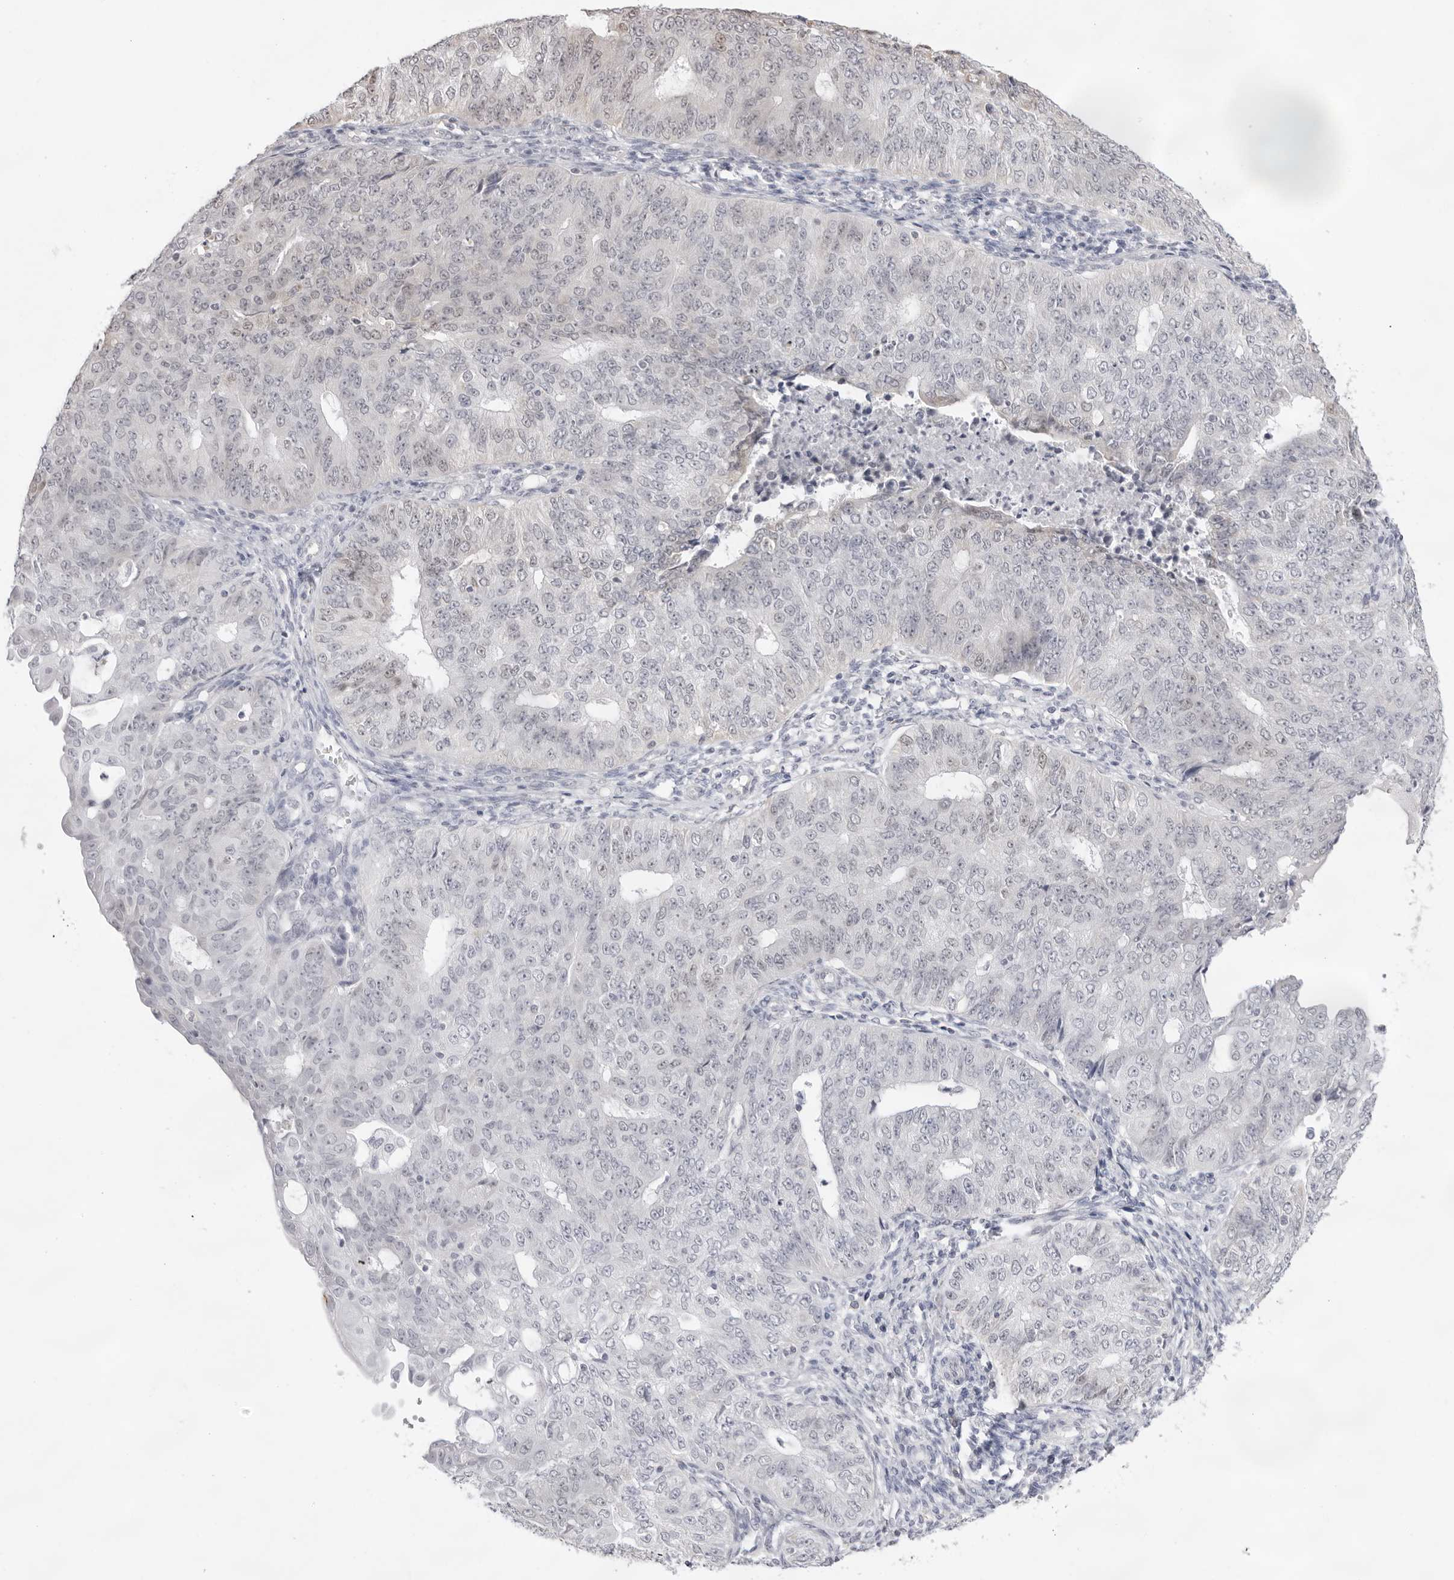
{"staining": {"intensity": "negative", "quantity": "none", "location": "none"}, "tissue": "endometrial cancer", "cell_type": "Tumor cells", "image_type": "cancer", "snomed": [{"axis": "morphology", "description": "Adenocarcinoma, NOS"}, {"axis": "topography", "description": "Endometrium"}], "caption": "Immunohistochemical staining of endometrial cancer exhibits no significant positivity in tumor cells.", "gene": "FDPS", "patient": {"sex": "female", "age": 32}}